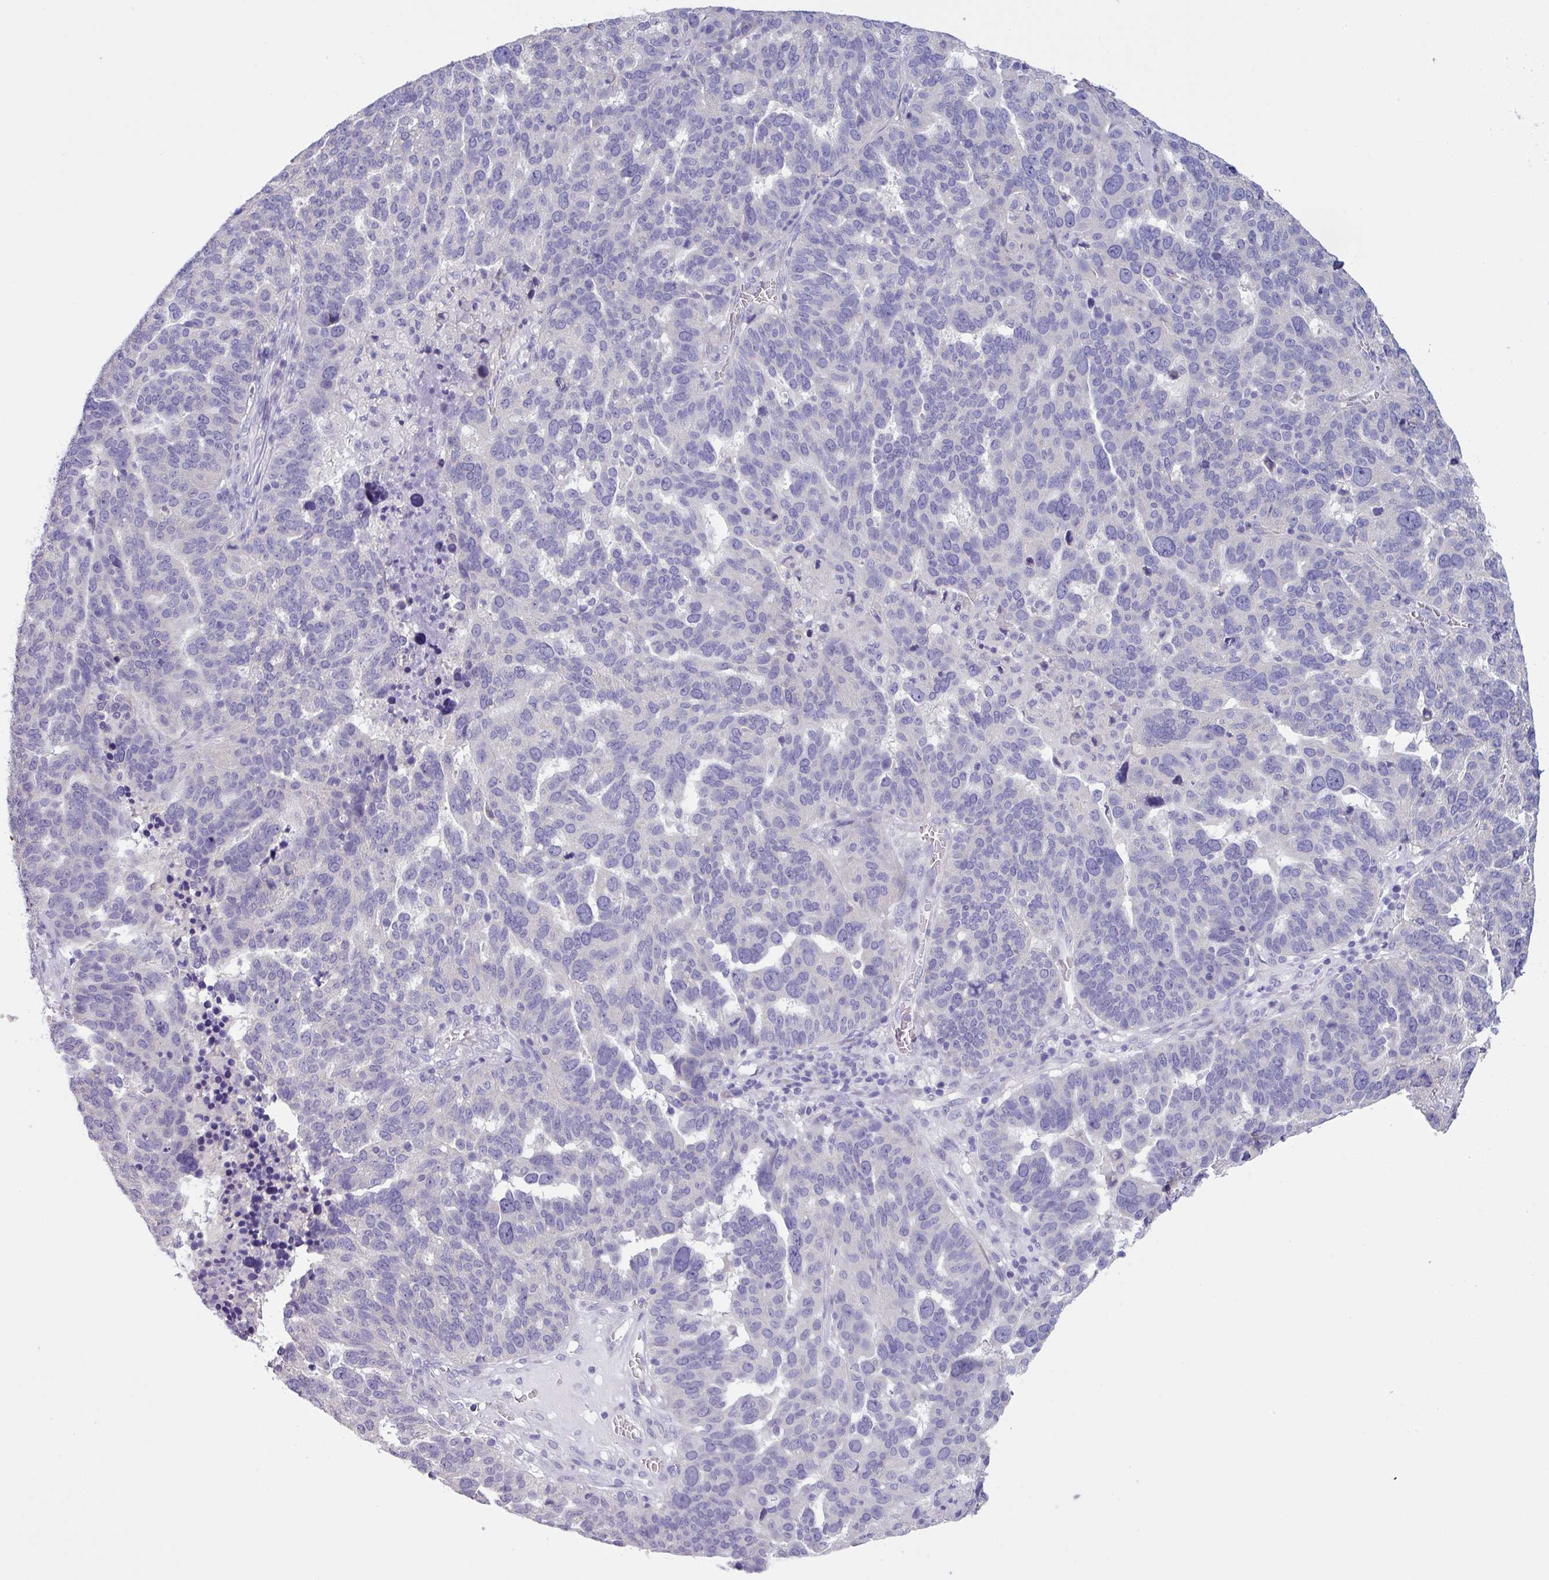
{"staining": {"intensity": "negative", "quantity": "none", "location": "none"}, "tissue": "ovarian cancer", "cell_type": "Tumor cells", "image_type": "cancer", "snomed": [{"axis": "morphology", "description": "Cystadenocarcinoma, serous, NOS"}, {"axis": "topography", "description": "Ovary"}], "caption": "The micrograph exhibits no staining of tumor cells in ovarian cancer (serous cystadenocarcinoma).", "gene": "C20orf27", "patient": {"sex": "female", "age": 59}}